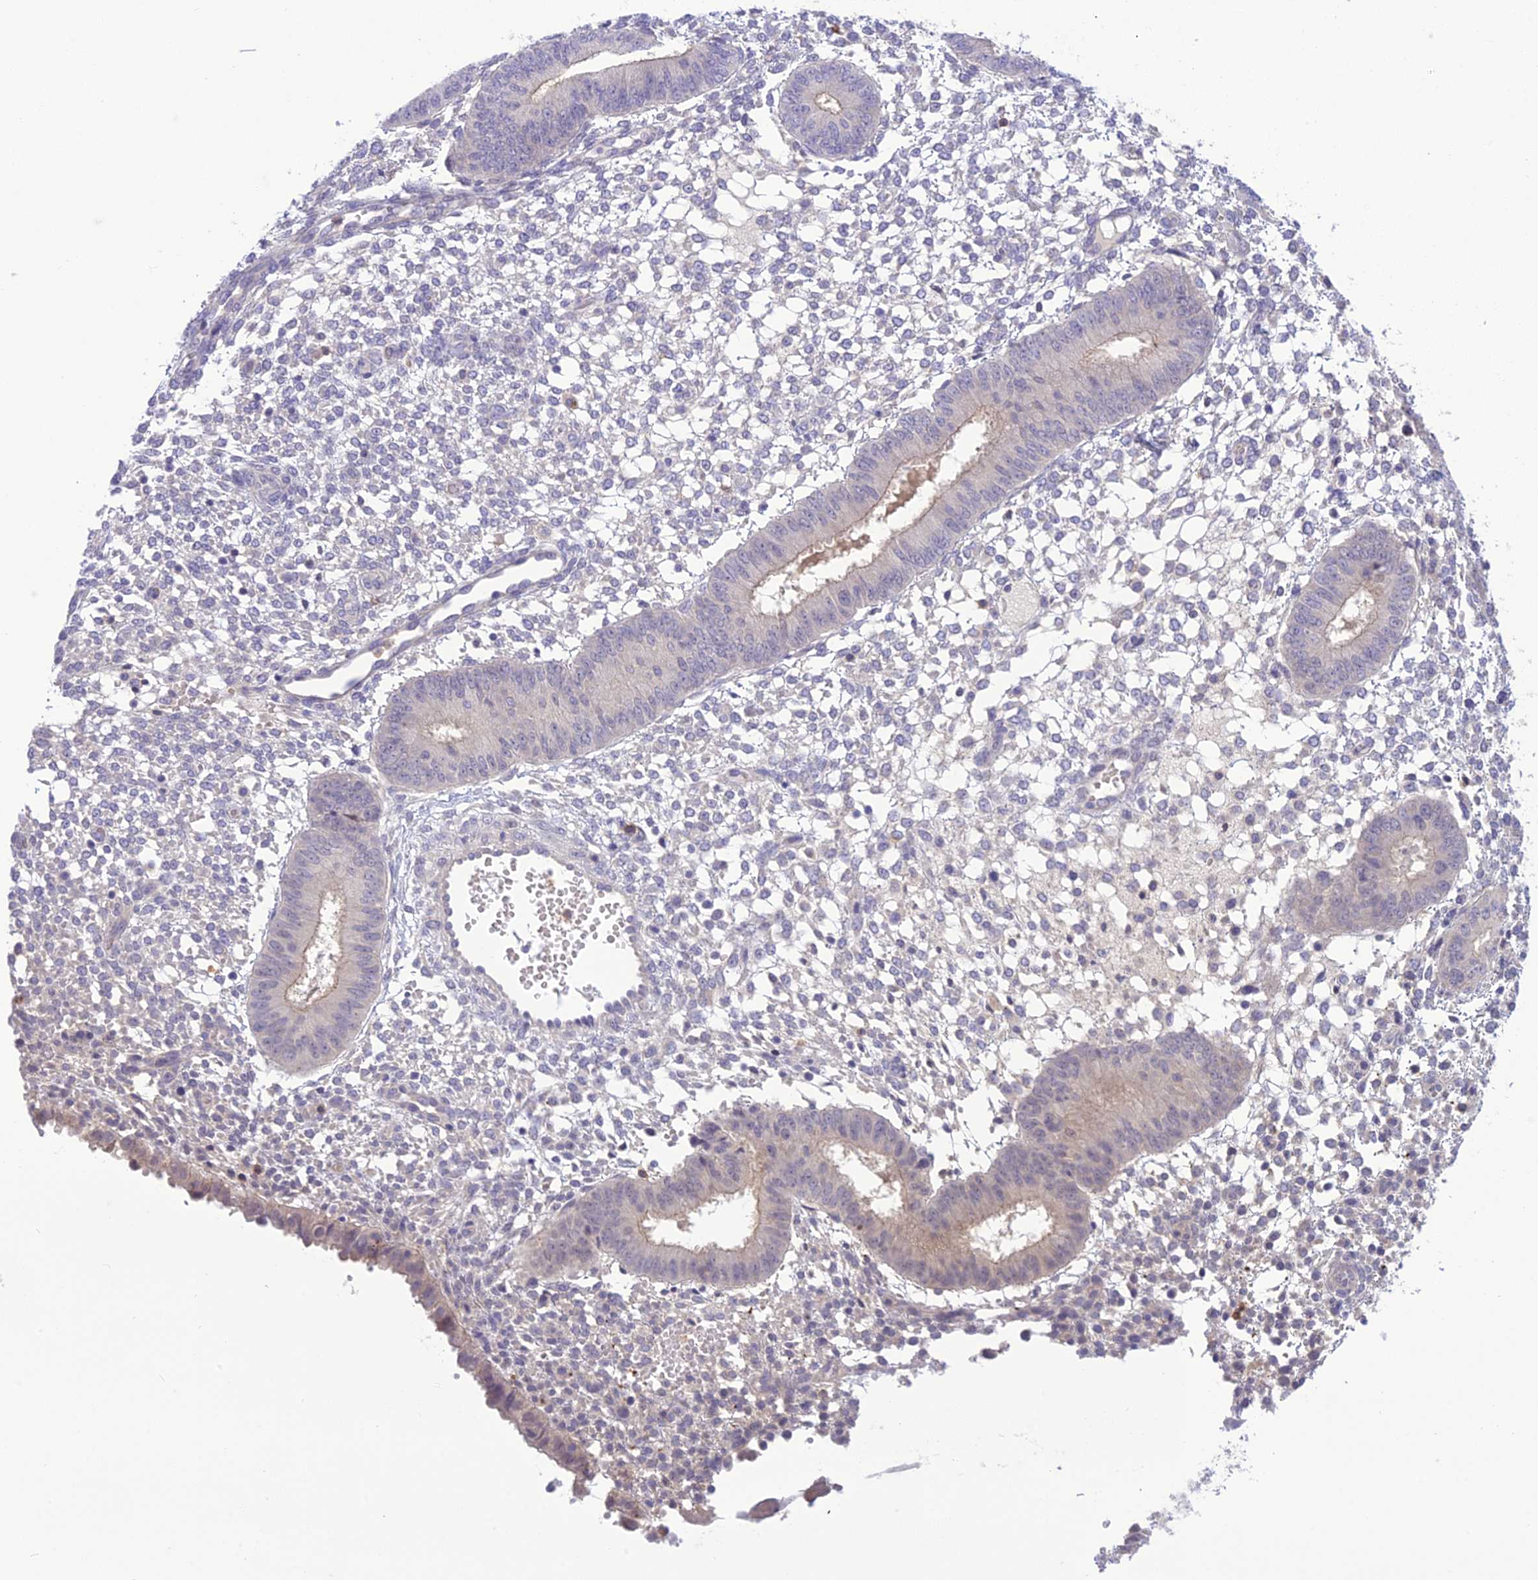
{"staining": {"intensity": "negative", "quantity": "none", "location": "none"}, "tissue": "endometrium", "cell_type": "Cells in endometrial stroma", "image_type": "normal", "snomed": [{"axis": "morphology", "description": "Normal tissue, NOS"}, {"axis": "topography", "description": "Endometrium"}], "caption": "Immunohistochemical staining of normal endometrium demonstrates no significant expression in cells in endometrial stroma.", "gene": "ITGAE", "patient": {"sex": "female", "age": 49}}